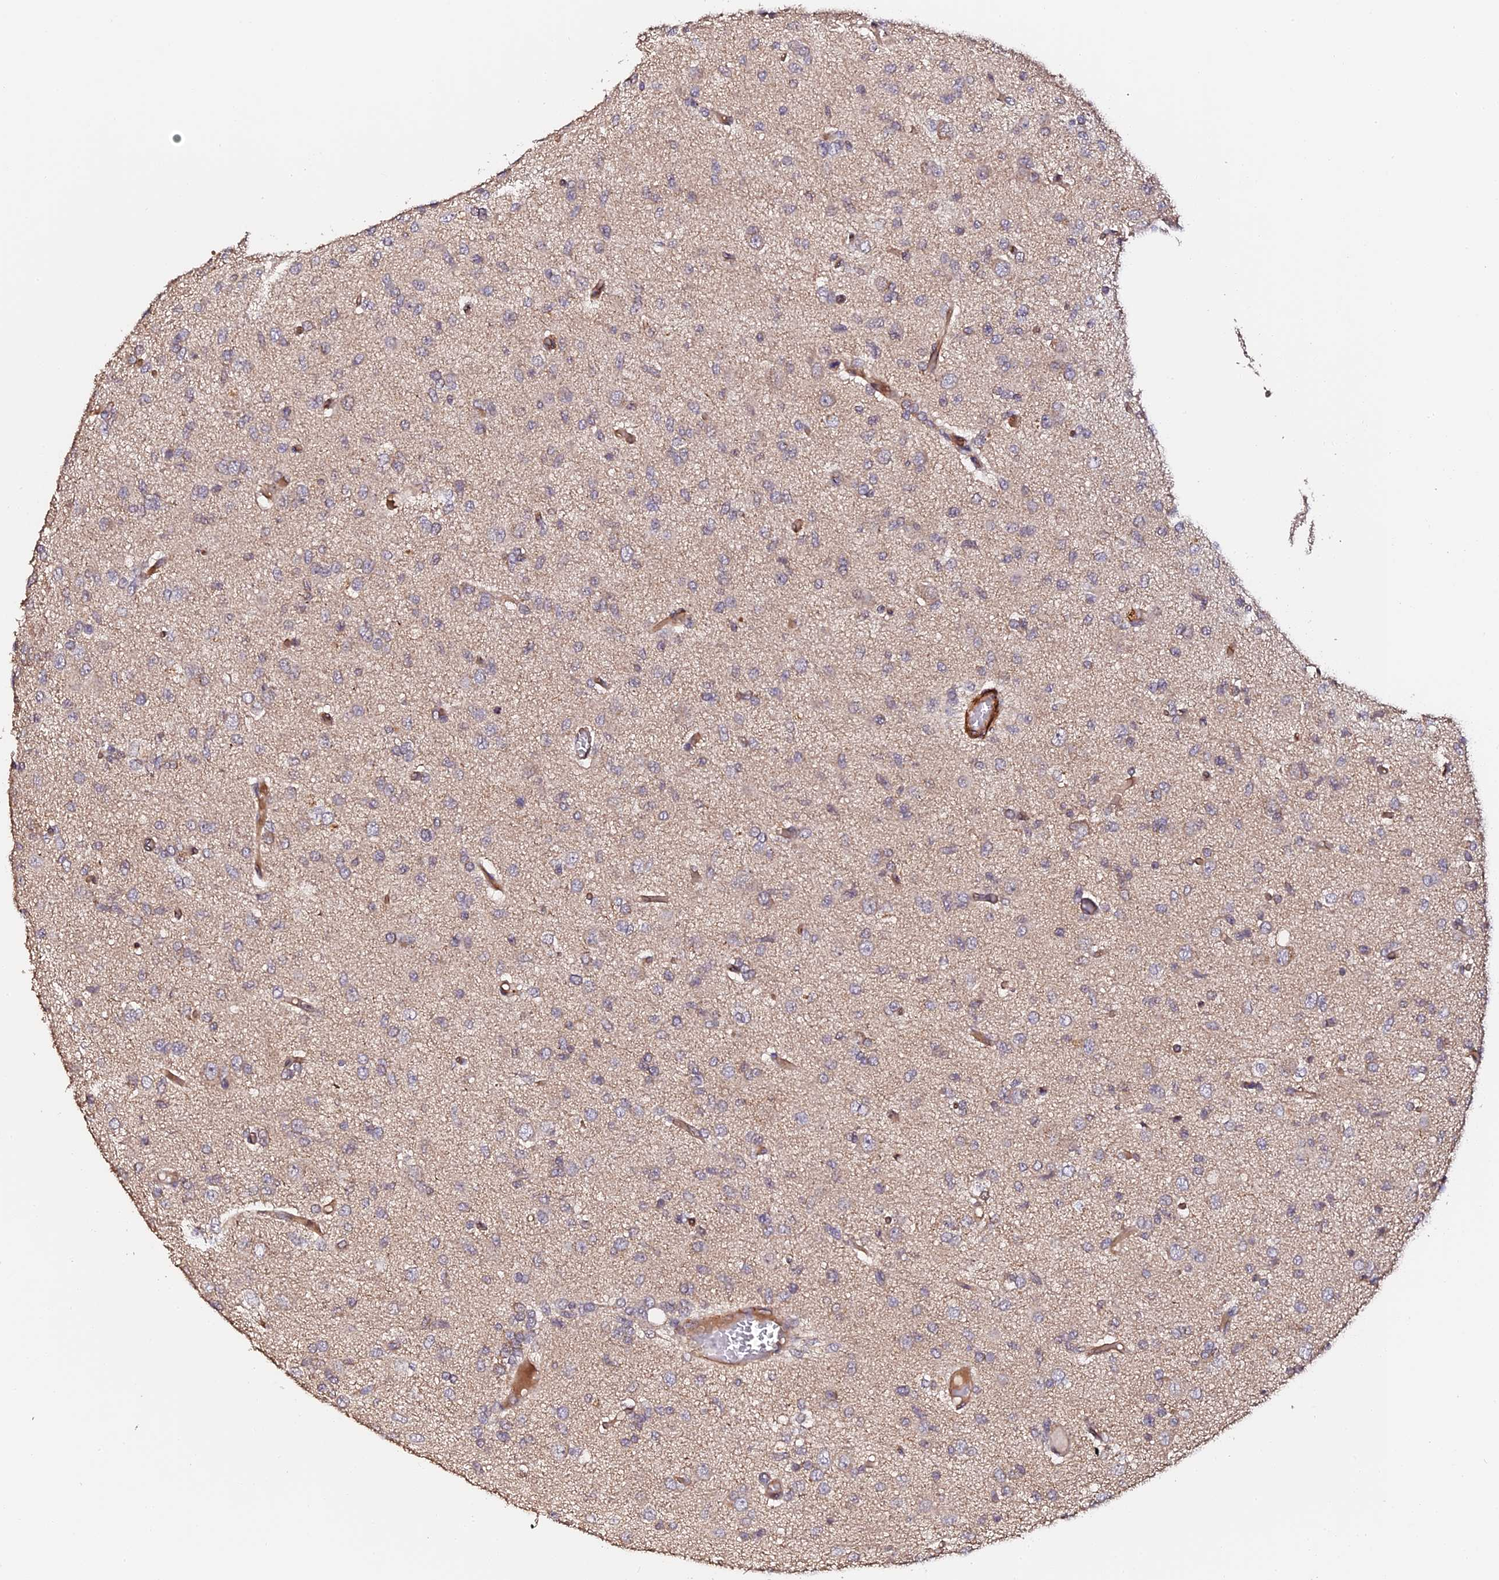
{"staining": {"intensity": "negative", "quantity": "none", "location": "none"}, "tissue": "glioma", "cell_type": "Tumor cells", "image_type": "cancer", "snomed": [{"axis": "morphology", "description": "Glioma, malignant, High grade"}, {"axis": "topography", "description": "Brain"}], "caption": "Immunohistochemistry (IHC) of malignant glioma (high-grade) displays no staining in tumor cells.", "gene": "TDO2", "patient": {"sex": "female", "age": 59}}